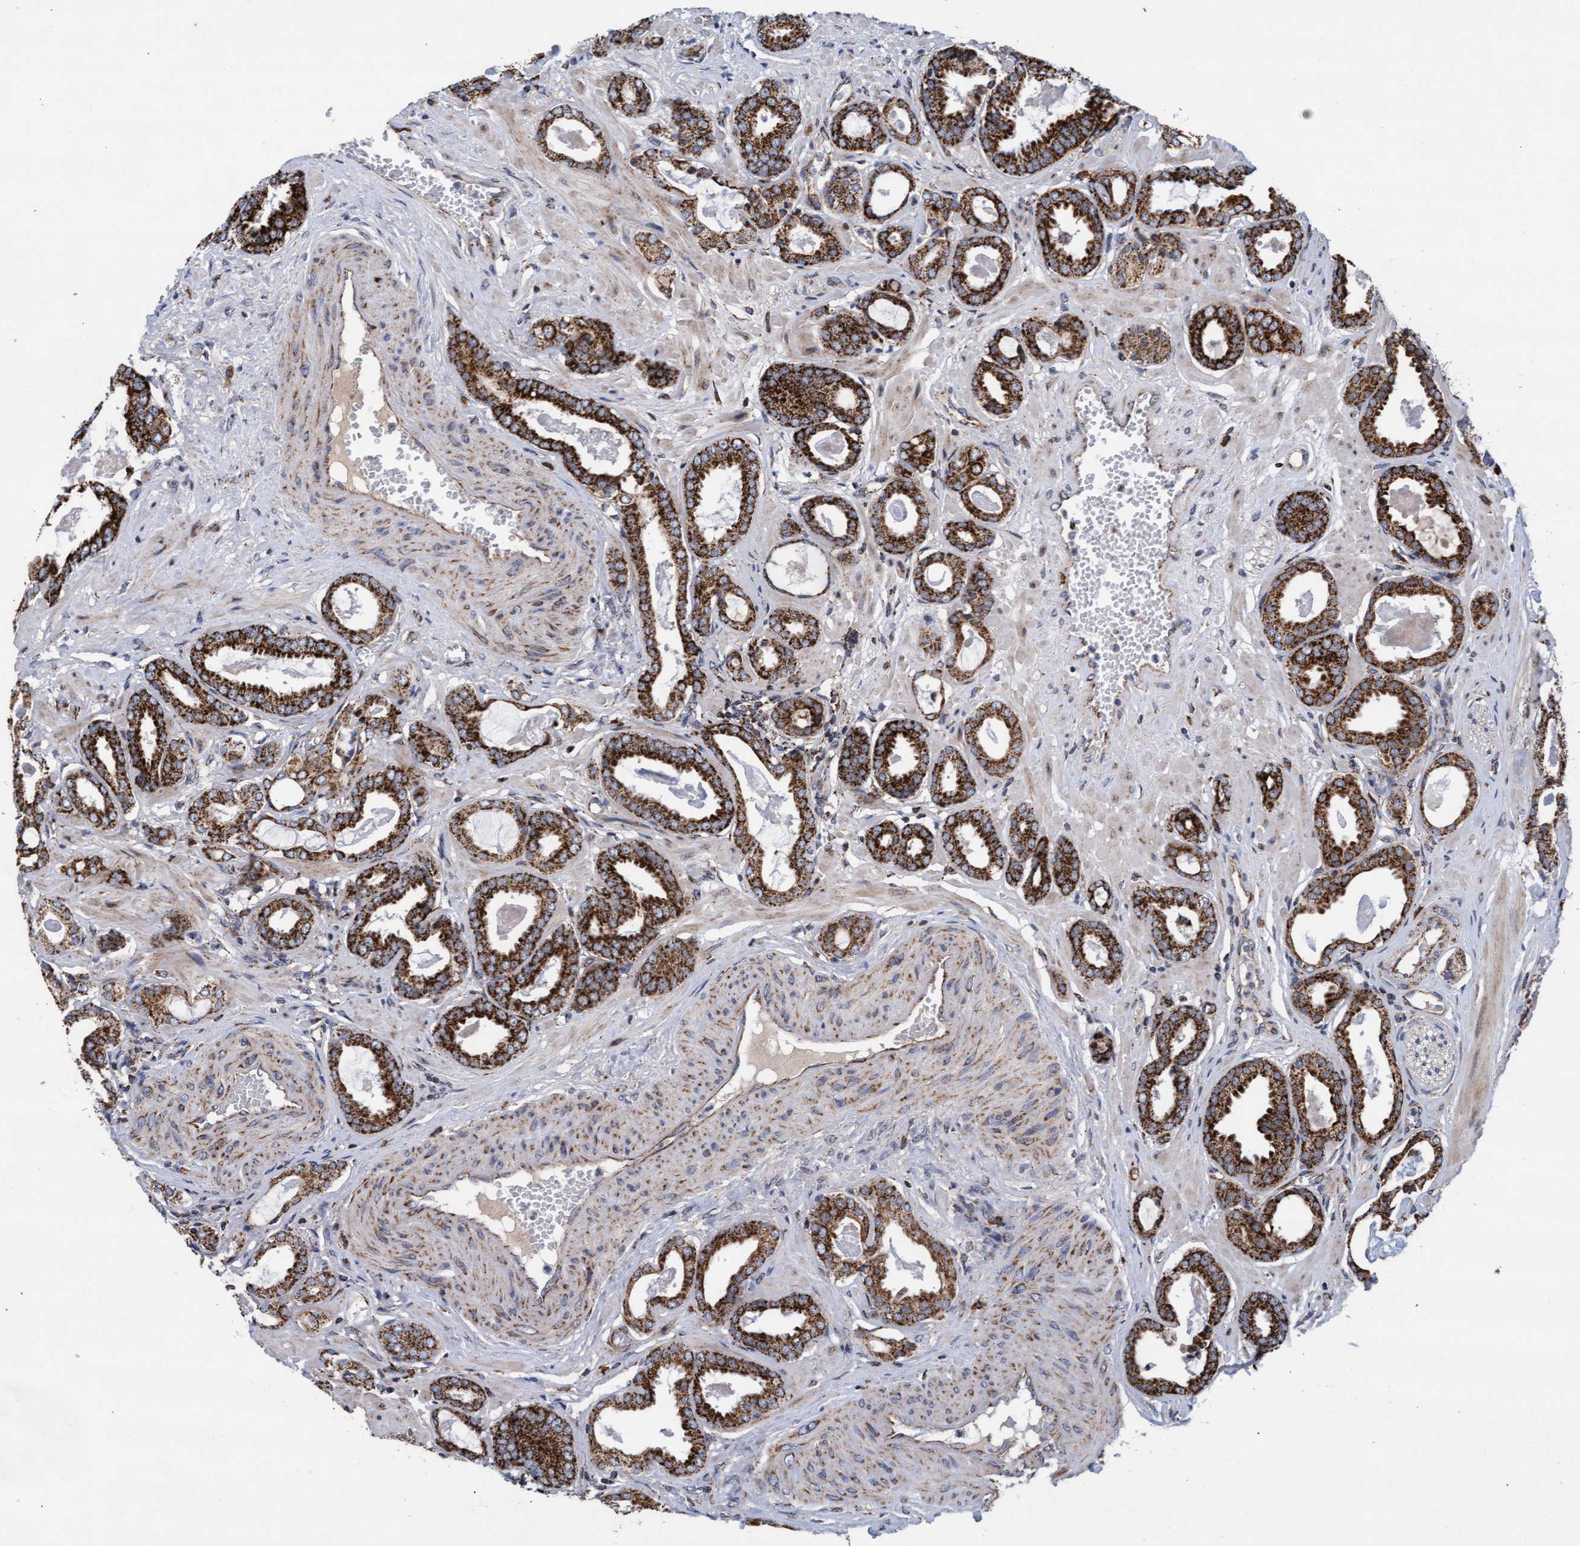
{"staining": {"intensity": "strong", "quantity": ">75%", "location": "cytoplasmic/membranous"}, "tissue": "prostate cancer", "cell_type": "Tumor cells", "image_type": "cancer", "snomed": [{"axis": "morphology", "description": "Adenocarcinoma, Low grade"}, {"axis": "topography", "description": "Prostate"}], "caption": "Strong cytoplasmic/membranous positivity is appreciated in approximately >75% of tumor cells in low-grade adenocarcinoma (prostate).", "gene": "MRPL38", "patient": {"sex": "male", "age": 53}}